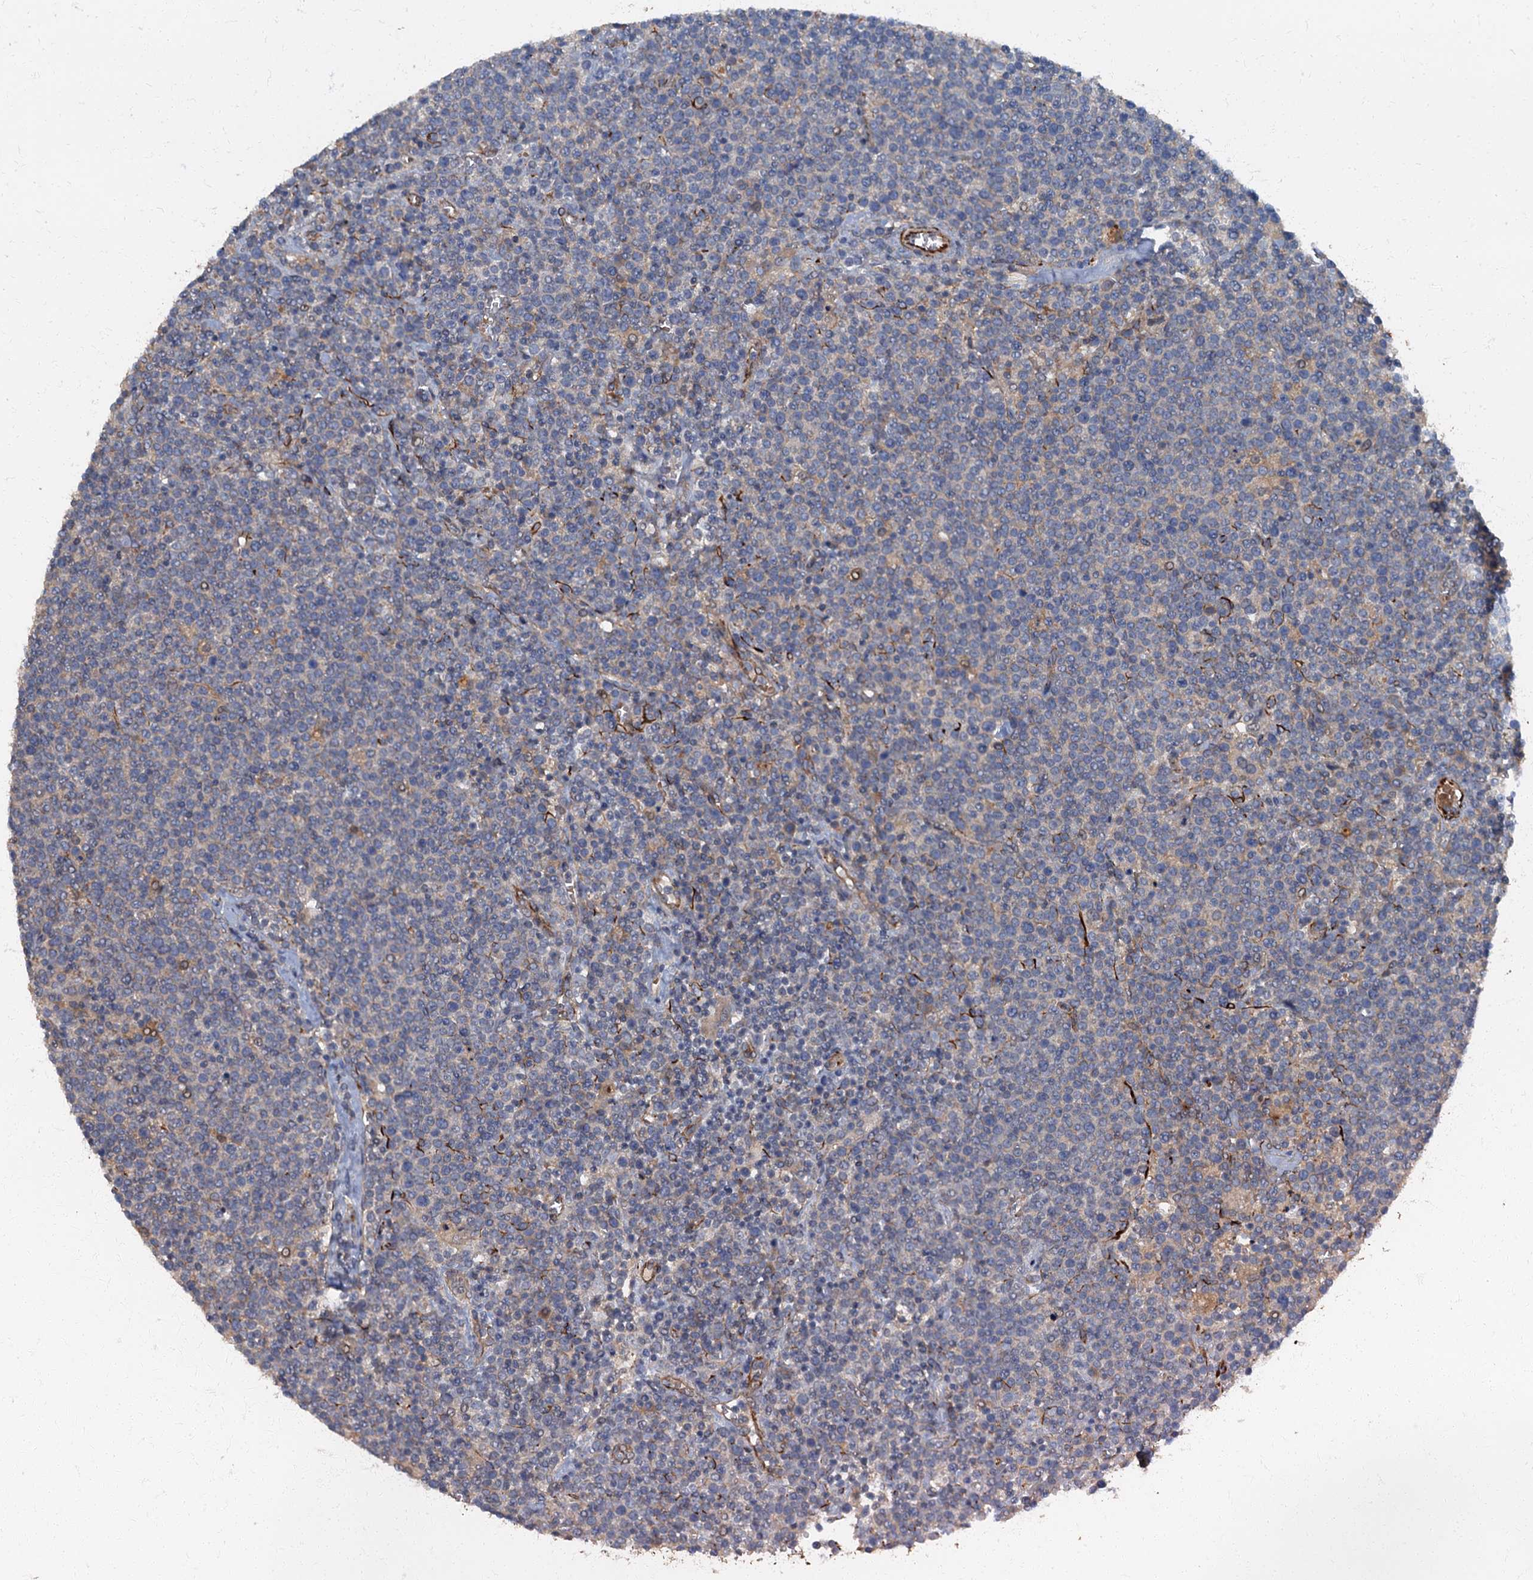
{"staining": {"intensity": "weak", "quantity": "<25%", "location": "cytoplasmic/membranous"}, "tissue": "lymphoma", "cell_type": "Tumor cells", "image_type": "cancer", "snomed": [{"axis": "morphology", "description": "Malignant lymphoma, non-Hodgkin's type, High grade"}, {"axis": "topography", "description": "Lymph node"}], "caption": "Immunohistochemistry of malignant lymphoma, non-Hodgkin's type (high-grade) displays no staining in tumor cells. (Brightfield microscopy of DAB immunohistochemistry (IHC) at high magnification).", "gene": "ARL11", "patient": {"sex": "male", "age": 61}}